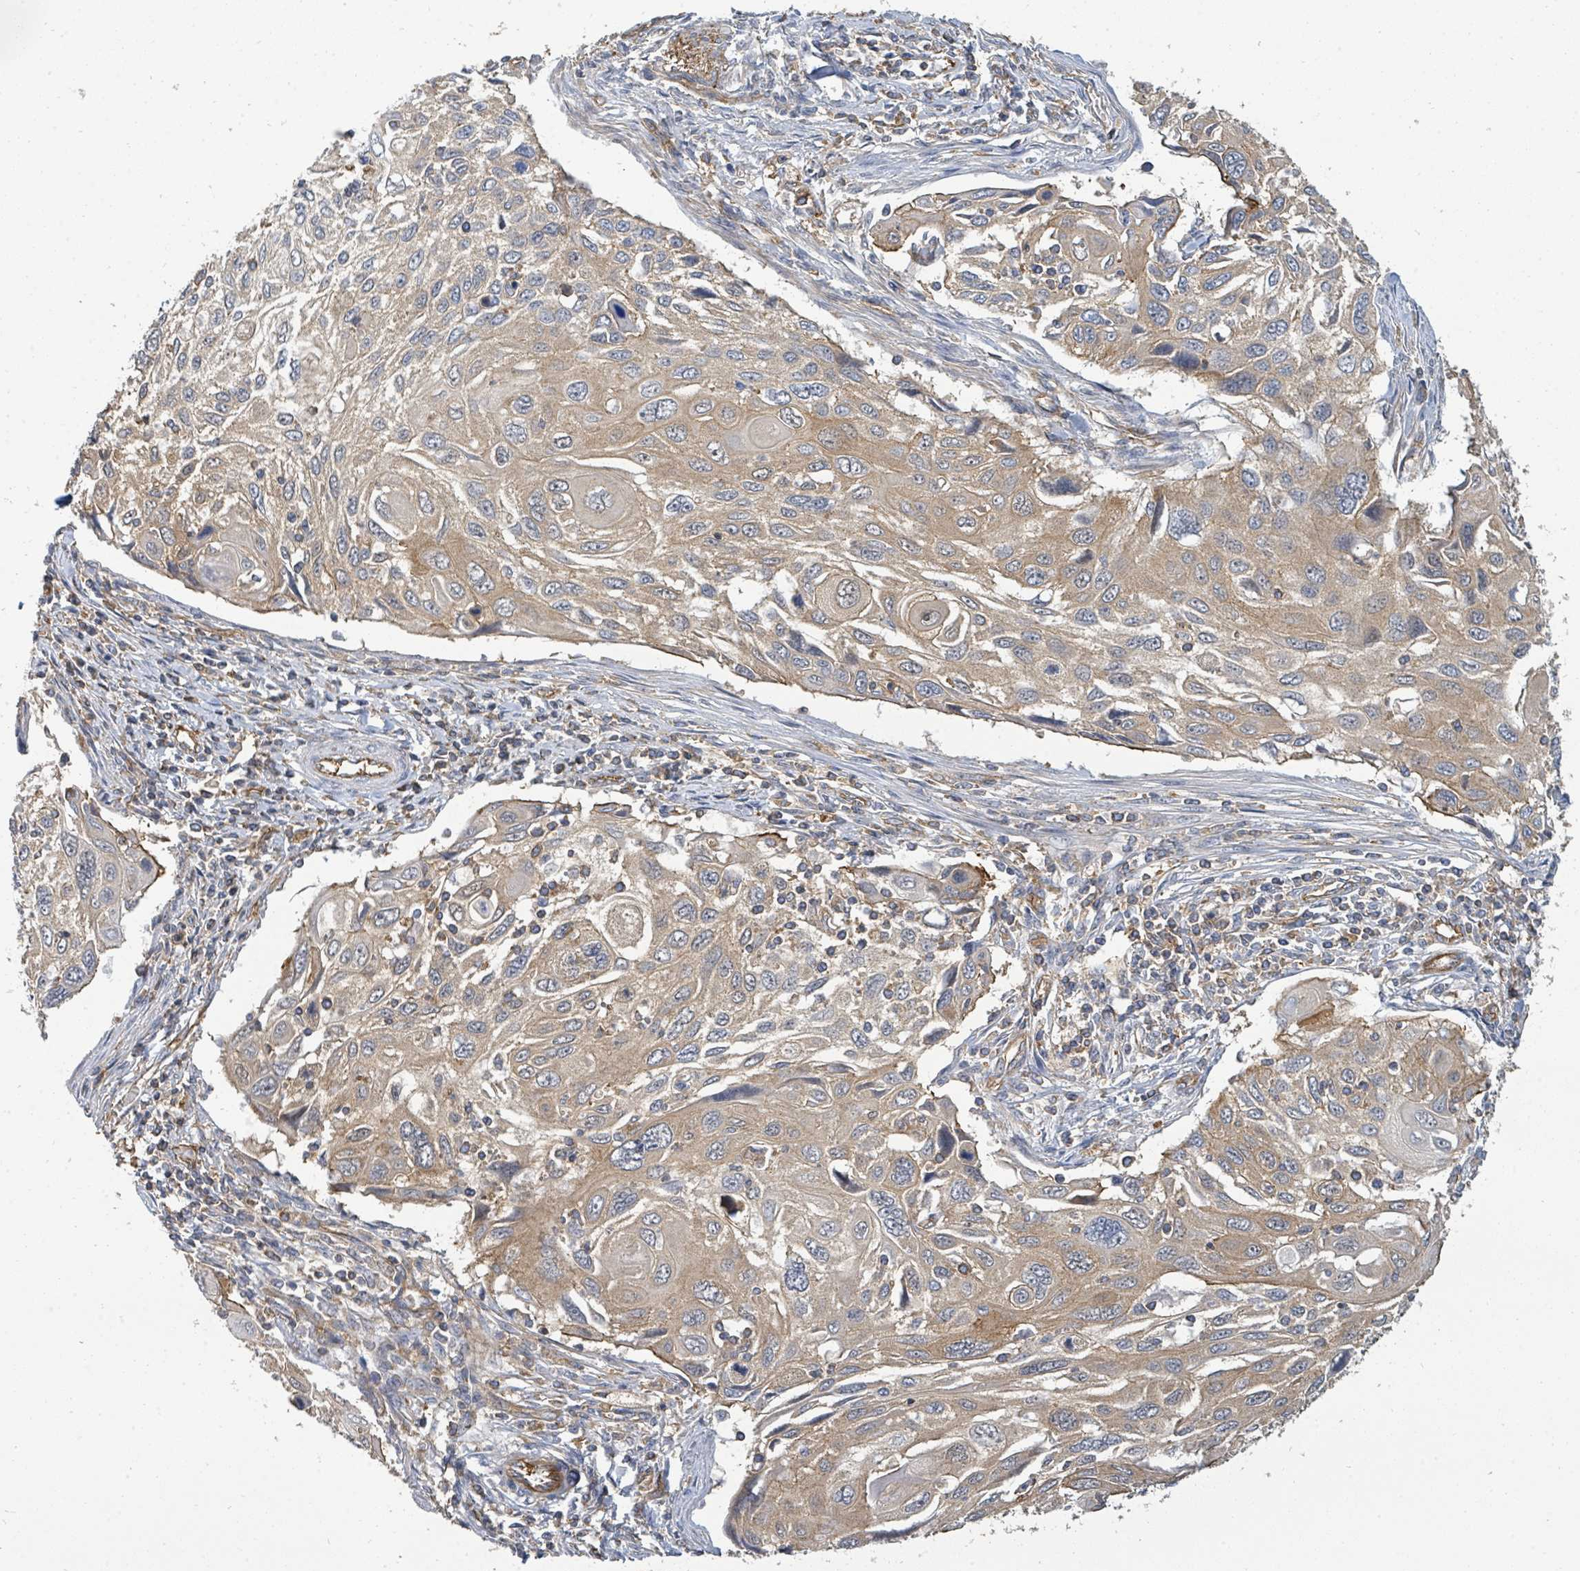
{"staining": {"intensity": "moderate", "quantity": "25%-75%", "location": "cytoplasmic/membranous"}, "tissue": "cervical cancer", "cell_type": "Tumor cells", "image_type": "cancer", "snomed": [{"axis": "morphology", "description": "Squamous cell carcinoma, NOS"}, {"axis": "topography", "description": "Cervix"}], "caption": "Human cervical cancer stained for a protein (brown) exhibits moderate cytoplasmic/membranous positive expression in approximately 25%-75% of tumor cells.", "gene": "BOLA2B", "patient": {"sex": "female", "age": 70}}